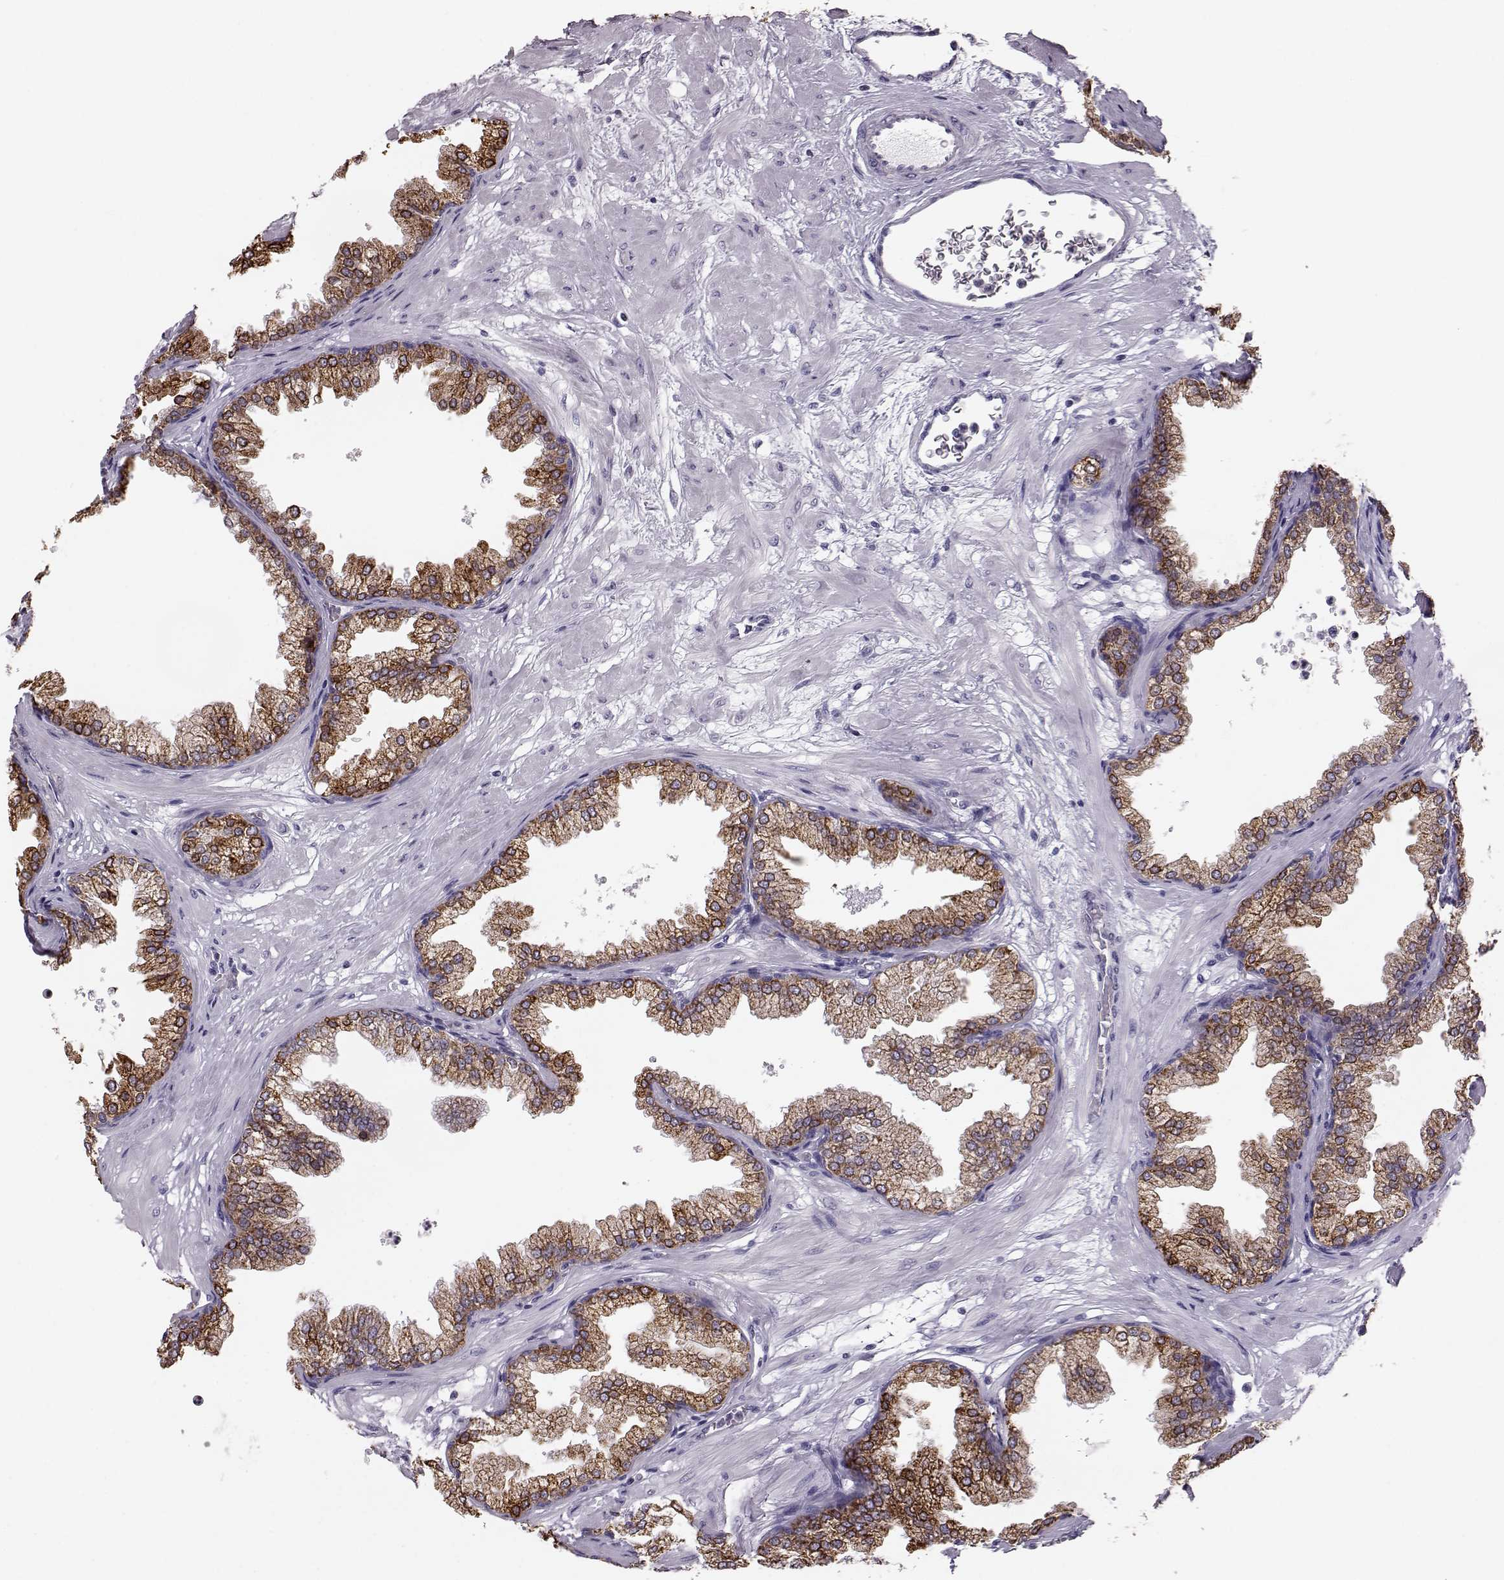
{"staining": {"intensity": "strong", "quantity": ">75%", "location": "cytoplasmic/membranous"}, "tissue": "prostate", "cell_type": "Glandular cells", "image_type": "normal", "snomed": [{"axis": "morphology", "description": "Normal tissue, NOS"}, {"axis": "topography", "description": "Prostate"}], "caption": "Glandular cells demonstrate high levels of strong cytoplasmic/membranous staining in approximately >75% of cells in benign human prostate.", "gene": "ELOVL5", "patient": {"sex": "male", "age": 37}}